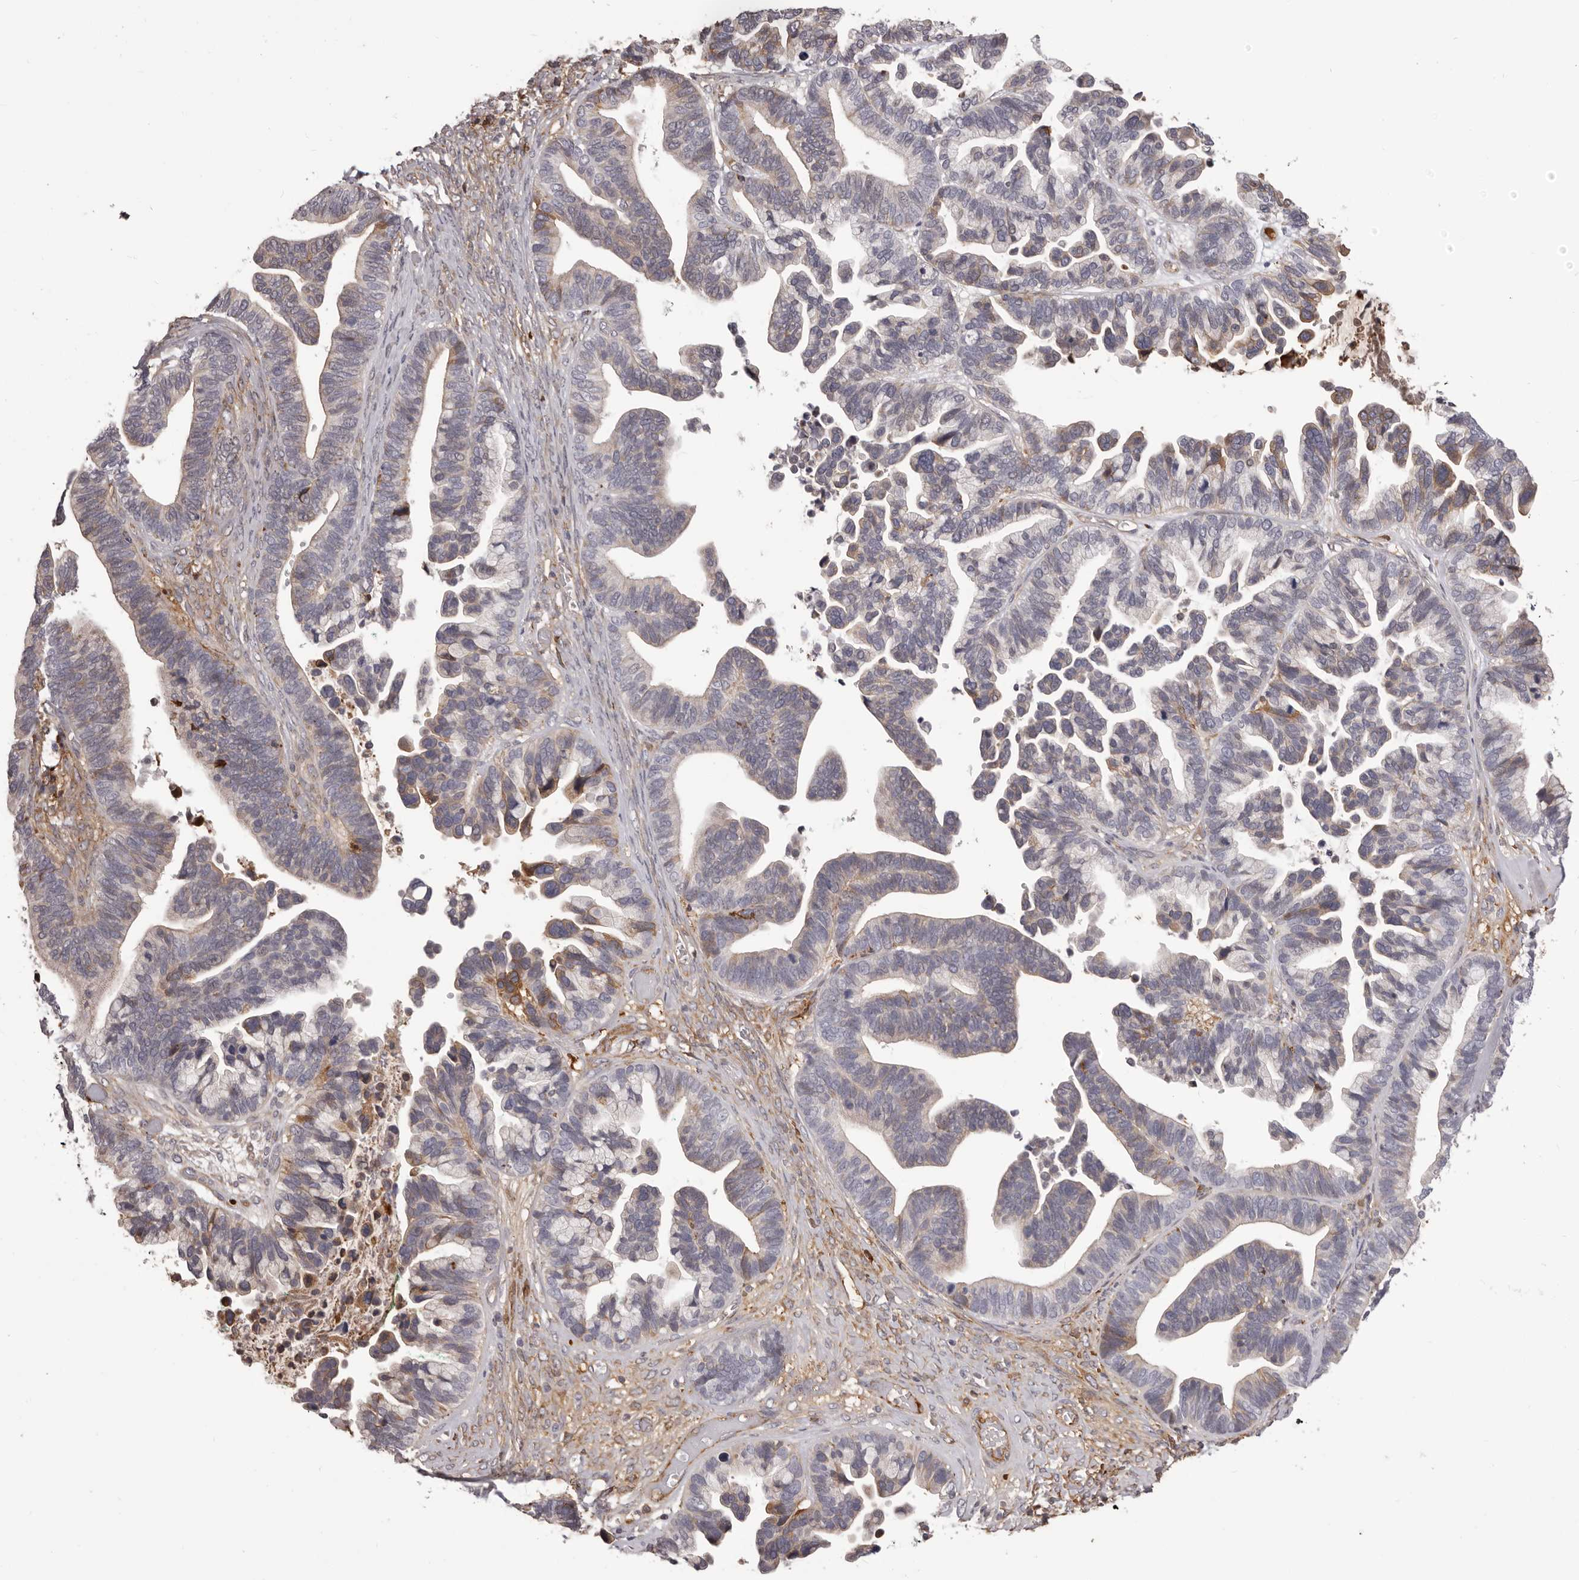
{"staining": {"intensity": "moderate", "quantity": "<25%", "location": "cytoplasmic/membranous"}, "tissue": "ovarian cancer", "cell_type": "Tumor cells", "image_type": "cancer", "snomed": [{"axis": "morphology", "description": "Cystadenocarcinoma, serous, NOS"}, {"axis": "topography", "description": "Ovary"}], "caption": "Protein expression analysis of ovarian cancer (serous cystadenocarcinoma) shows moderate cytoplasmic/membranous expression in approximately <25% of tumor cells.", "gene": "OTUD3", "patient": {"sex": "female", "age": 56}}